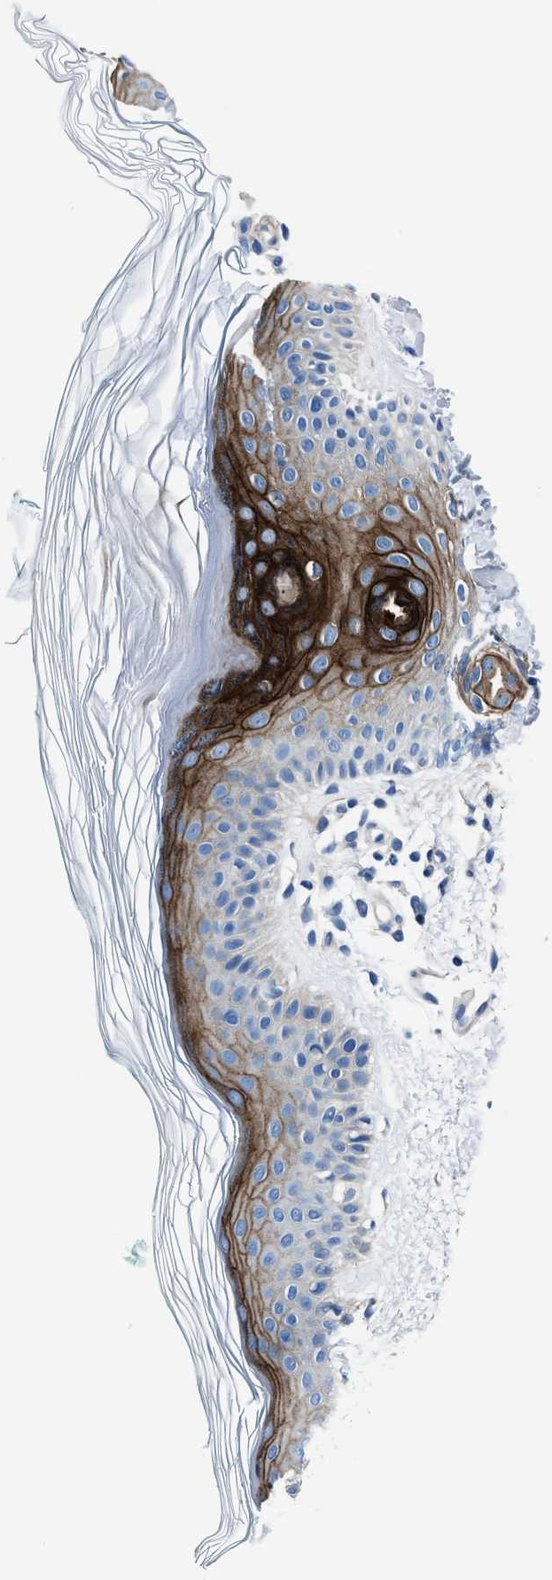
{"staining": {"intensity": "negative", "quantity": "none", "location": "none"}, "tissue": "skin", "cell_type": "Fibroblasts", "image_type": "normal", "snomed": [{"axis": "morphology", "description": "Normal tissue, NOS"}, {"axis": "morphology", "description": "Malignant melanoma, NOS"}, {"axis": "topography", "description": "Skin"}], "caption": "Image shows no protein staining in fibroblasts of normal skin.", "gene": "LMO7", "patient": {"sex": "male", "age": 83}}